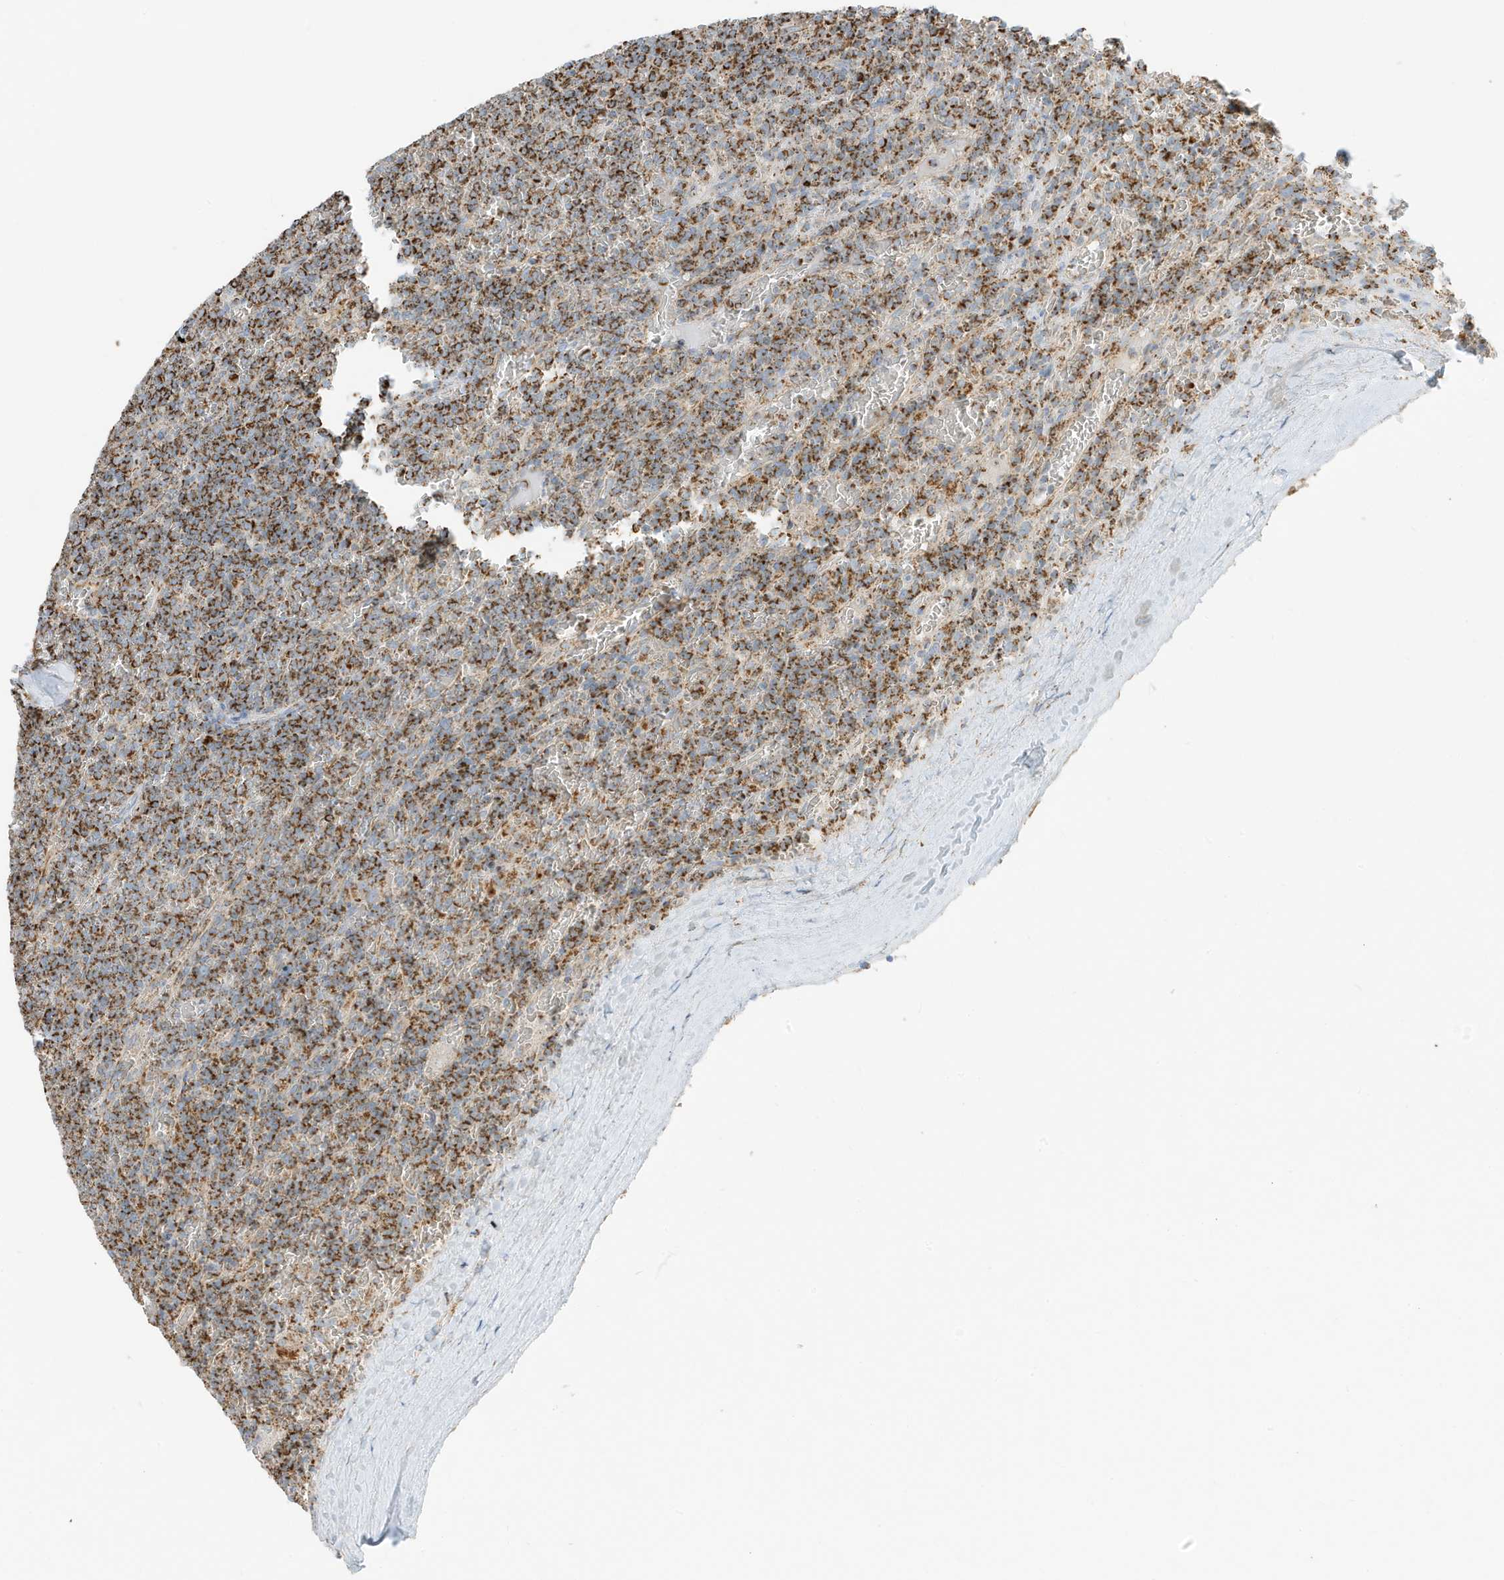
{"staining": {"intensity": "moderate", "quantity": ">75%", "location": "cytoplasmic/membranous"}, "tissue": "lymphoma", "cell_type": "Tumor cells", "image_type": "cancer", "snomed": [{"axis": "morphology", "description": "Malignant lymphoma, non-Hodgkin's type, Low grade"}, {"axis": "topography", "description": "Spleen"}], "caption": "Immunohistochemical staining of lymphoma demonstrates moderate cytoplasmic/membranous protein positivity in approximately >75% of tumor cells.", "gene": "ATP5ME", "patient": {"sex": "female", "age": 19}}